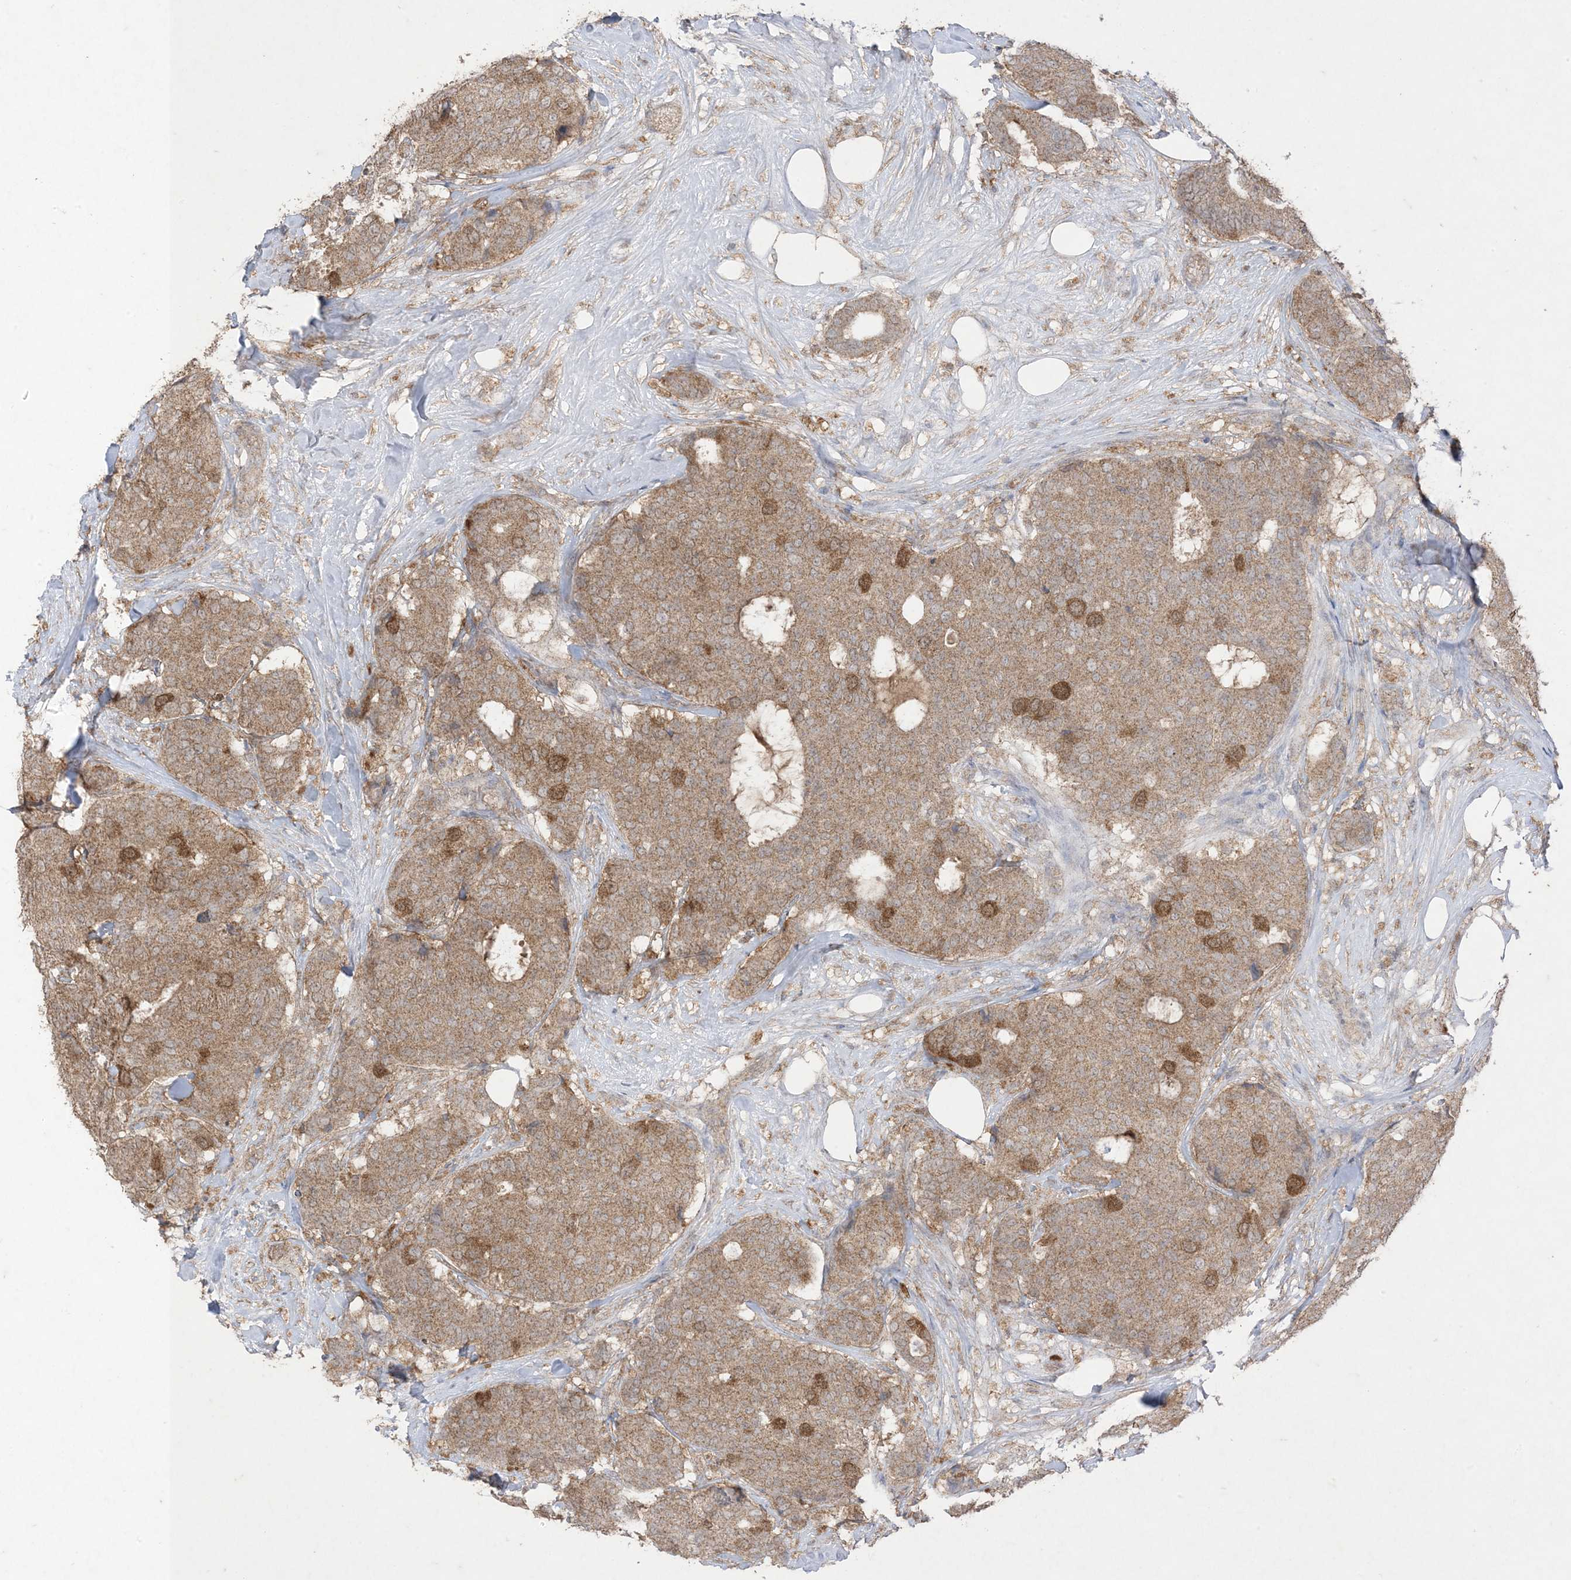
{"staining": {"intensity": "moderate", "quantity": ">75%", "location": "cytoplasmic/membranous"}, "tissue": "breast cancer", "cell_type": "Tumor cells", "image_type": "cancer", "snomed": [{"axis": "morphology", "description": "Duct carcinoma"}, {"axis": "topography", "description": "Breast"}], "caption": "The histopathology image exhibits immunohistochemical staining of intraductal carcinoma (breast). There is moderate cytoplasmic/membranous expression is seen in approximately >75% of tumor cells. (Brightfield microscopy of DAB IHC at high magnification).", "gene": "UBE2C", "patient": {"sex": "female", "age": 75}}